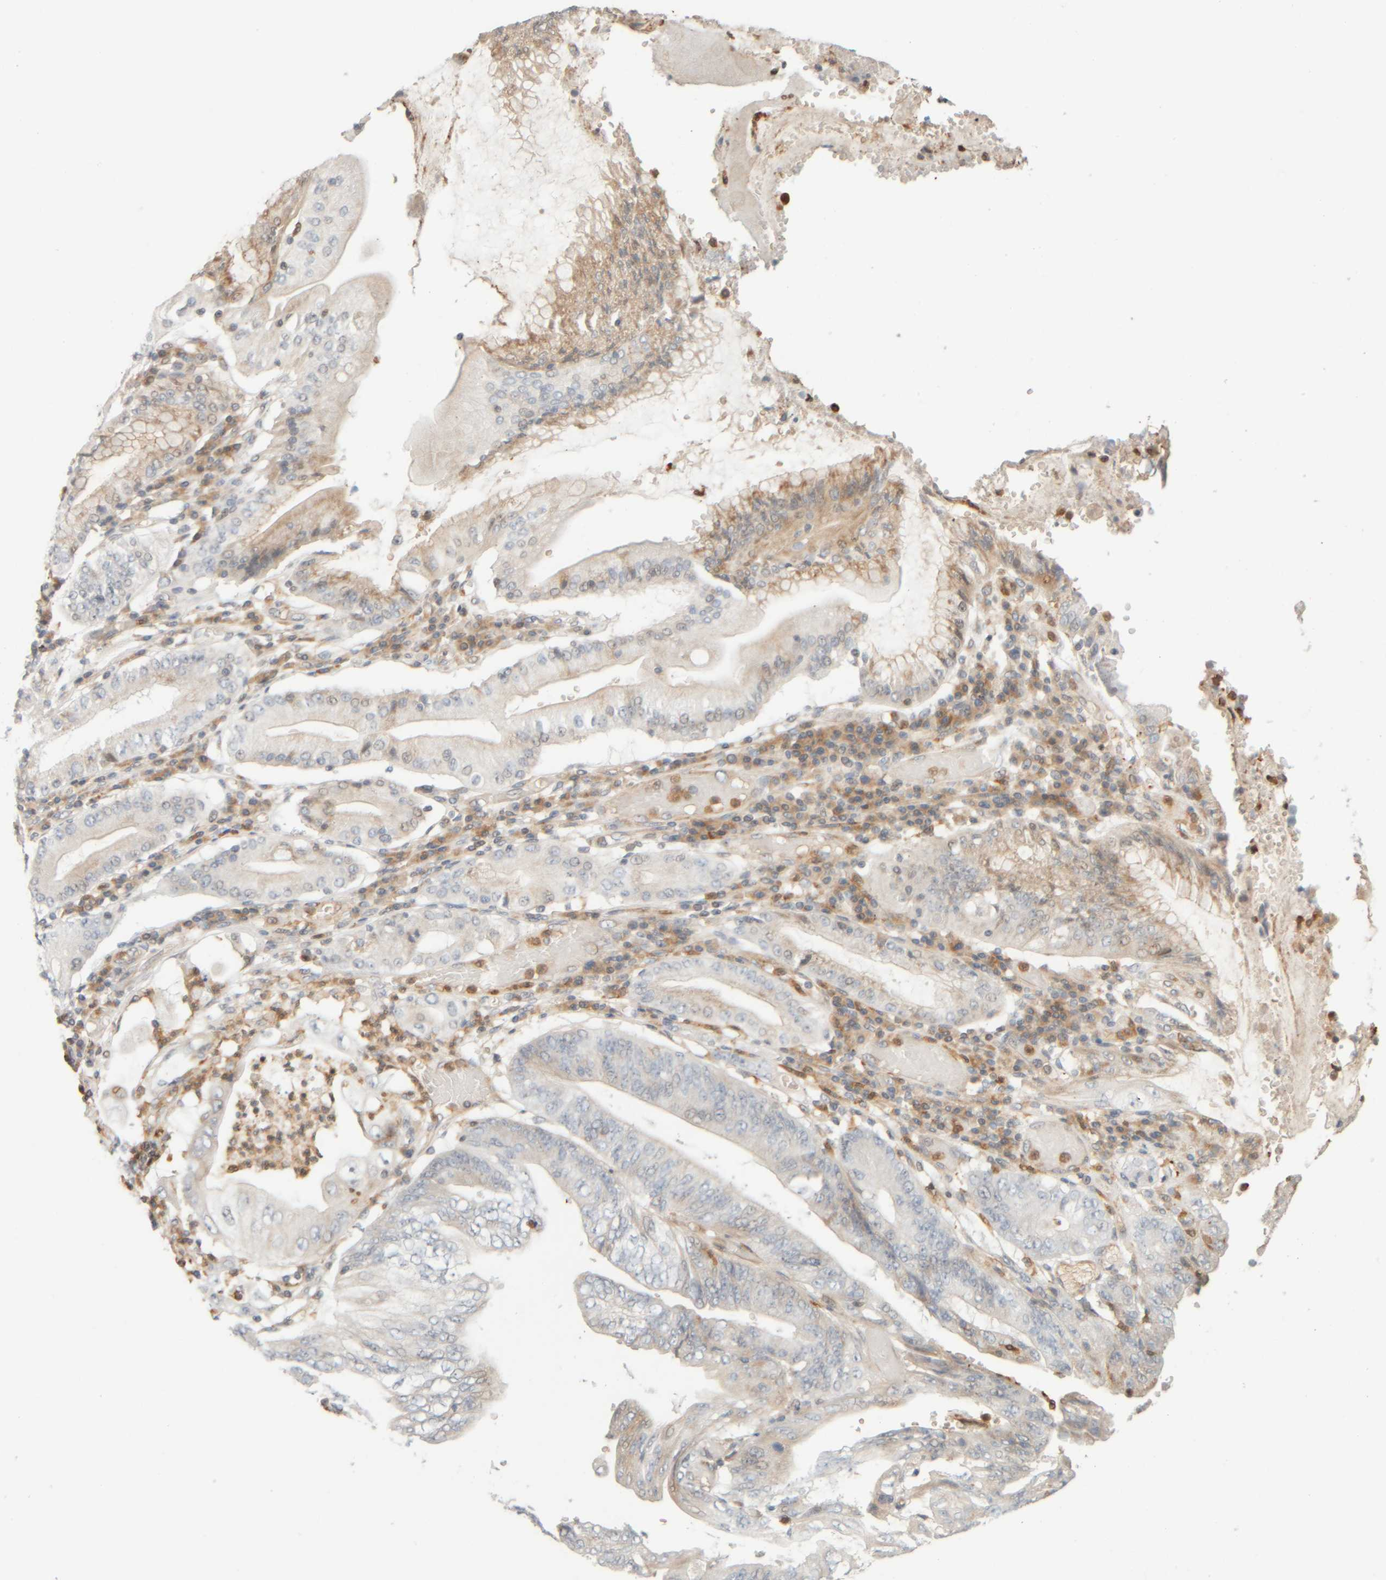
{"staining": {"intensity": "weak", "quantity": ">75%", "location": "cytoplasmic/membranous"}, "tissue": "stomach cancer", "cell_type": "Tumor cells", "image_type": "cancer", "snomed": [{"axis": "morphology", "description": "Adenocarcinoma, NOS"}, {"axis": "topography", "description": "Stomach"}], "caption": "Human stomach cancer (adenocarcinoma) stained with a brown dye reveals weak cytoplasmic/membranous positive staining in approximately >75% of tumor cells.", "gene": "PTGES3L-AARSD1", "patient": {"sex": "female", "age": 73}}